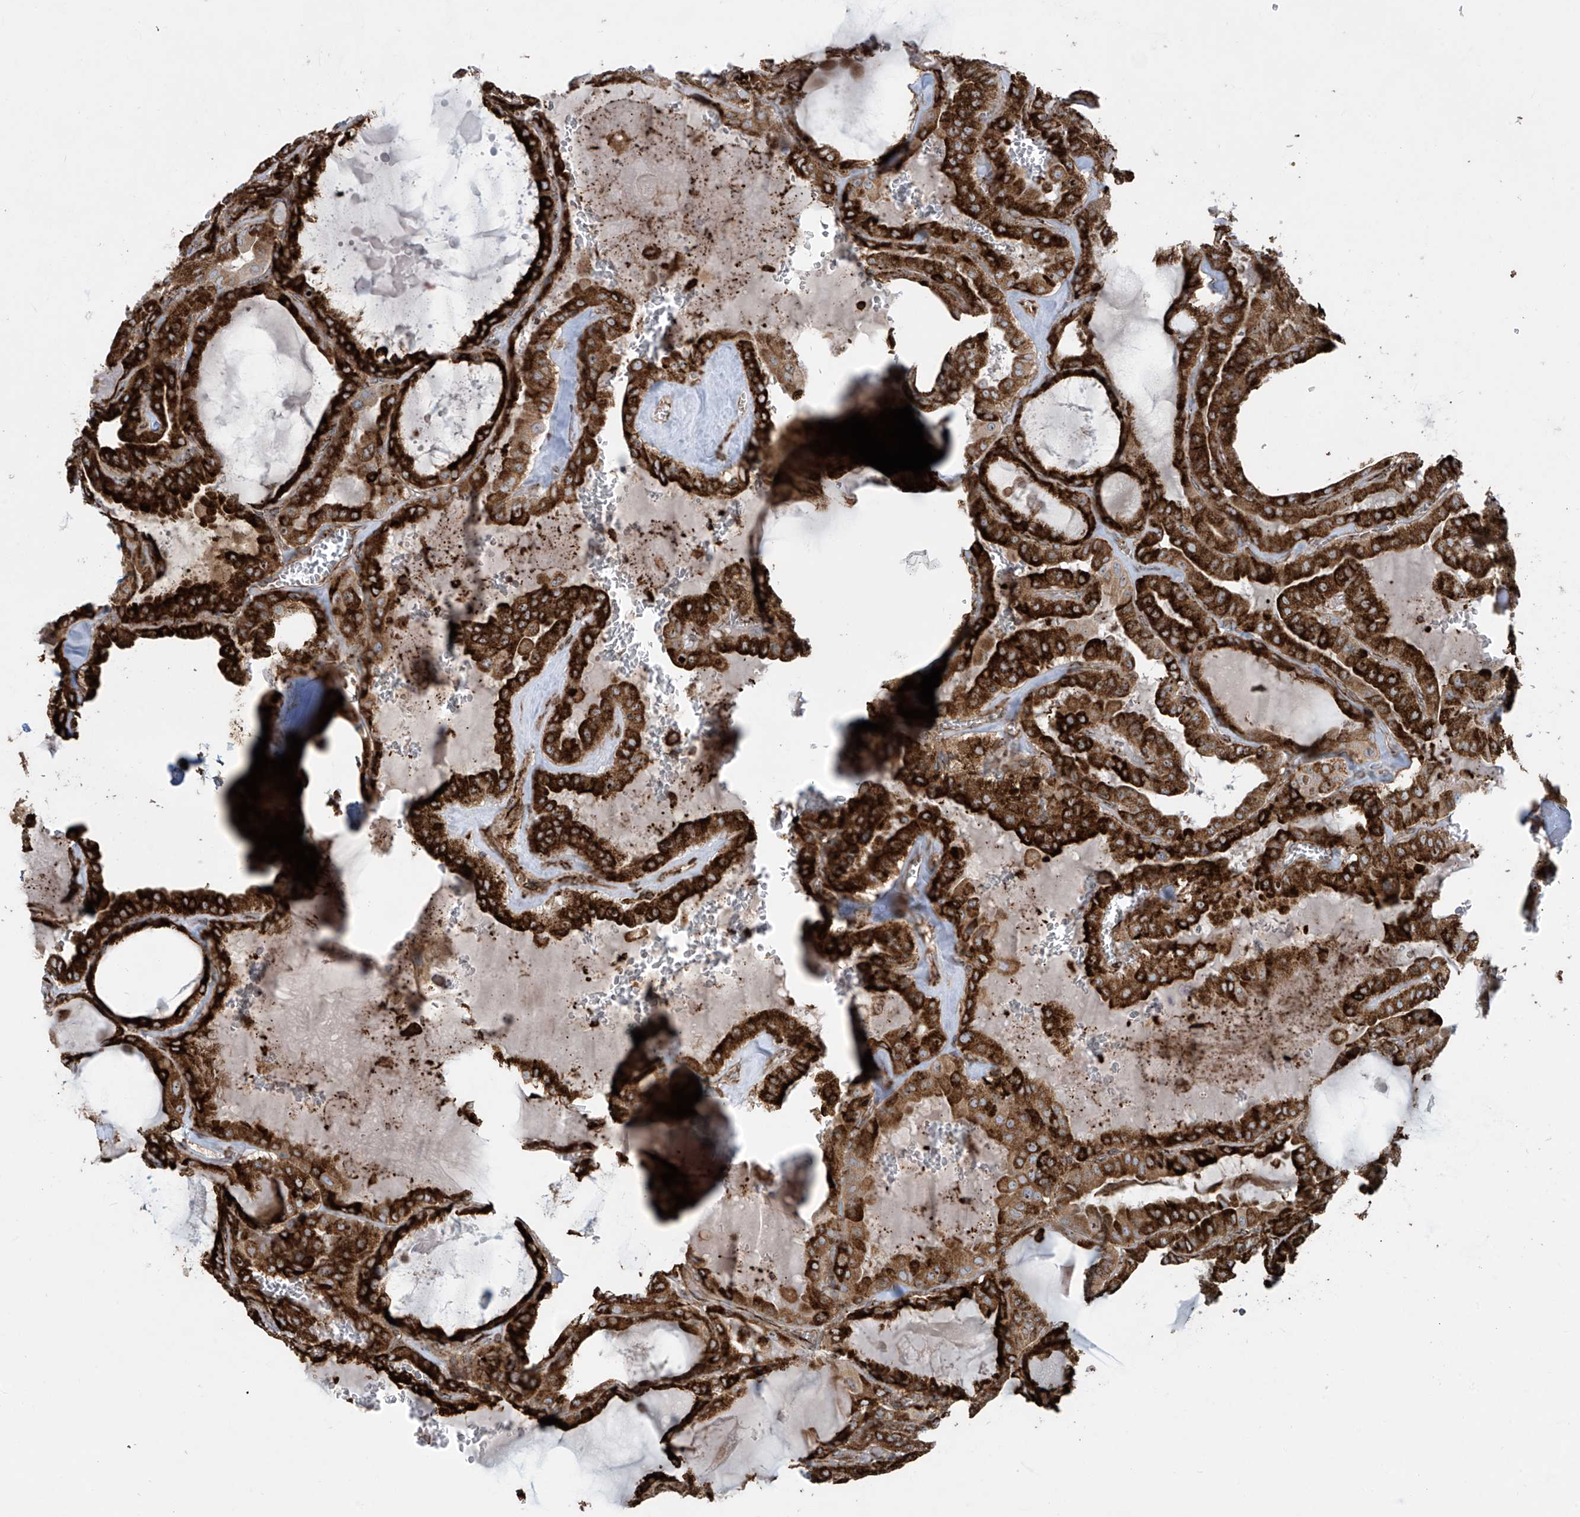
{"staining": {"intensity": "strong", "quantity": ">75%", "location": "cytoplasmic/membranous"}, "tissue": "thyroid cancer", "cell_type": "Tumor cells", "image_type": "cancer", "snomed": [{"axis": "morphology", "description": "Papillary adenocarcinoma, NOS"}, {"axis": "topography", "description": "Thyroid gland"}], "caption": "Human thyroid papillary adenocarcinoma stained with a protein marker displays strong staining in tumor cells.", "gene": "MX1", "patient": {"sex": "male", "age": 52}}